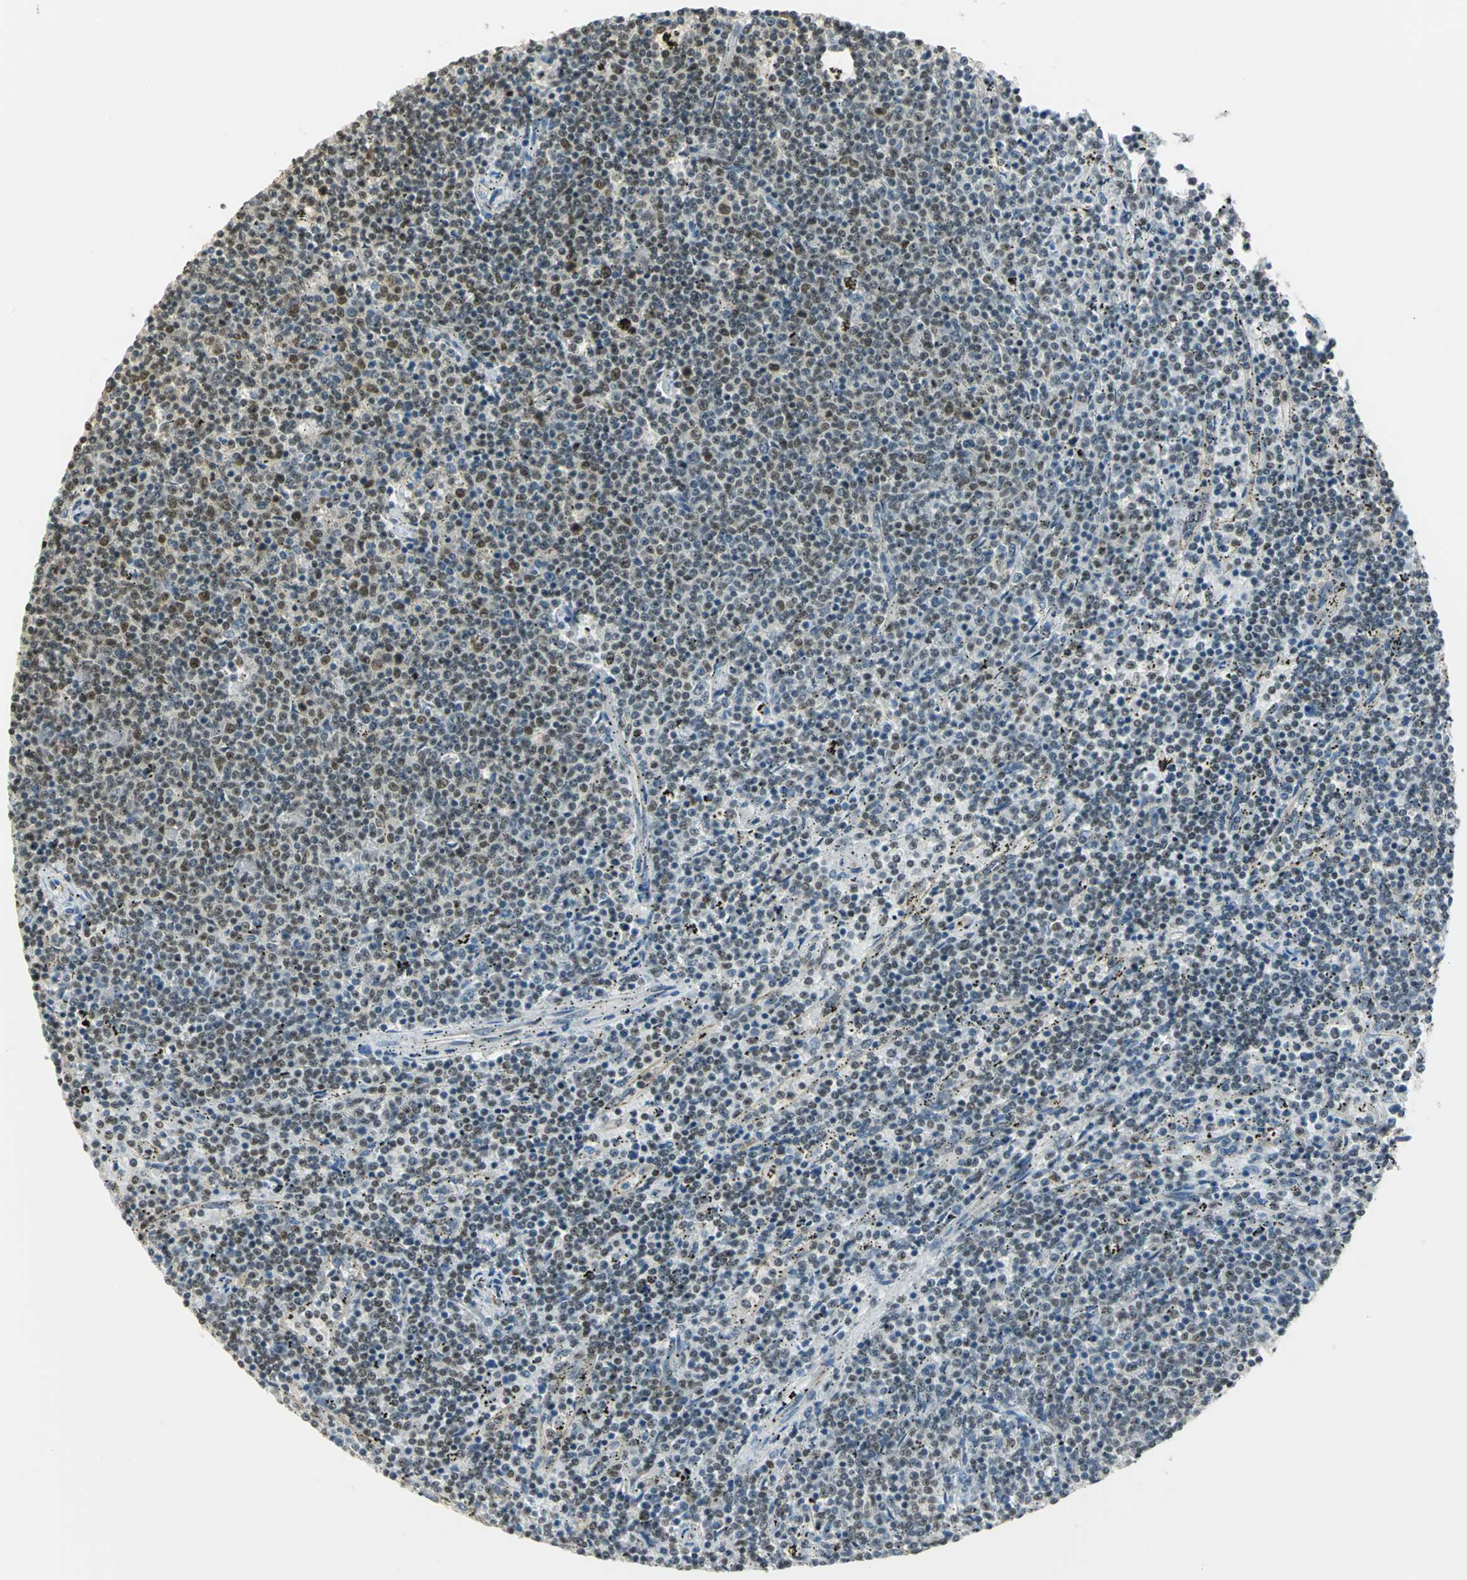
{"staining": {"intensity": "weak", "quantity": "25%-75%", "location": "nuclear"}, "tissue": "lymphoma", "cell_type": "Tumor cells", "image_type": "cancer", "snomed": [{"axis": "morphology", "description": "Malignant lymphoma, non-Hodgkin's type, Low grade"}, {"axis": "topography", "description": "Spleen"}], "caption": "An immunohistochemistry (IHC) micrograph of neoplastic tissue is shown. Protein staining in brown shows weak nuclear positivity in lymphoma within tumor cells. (DAB (3,3'-diaminobenzidine) IHC, brown staining for protein, blue staining for nuclei).", "gene": "ELF1", "patient": {"sex": "female", "age": 50}}